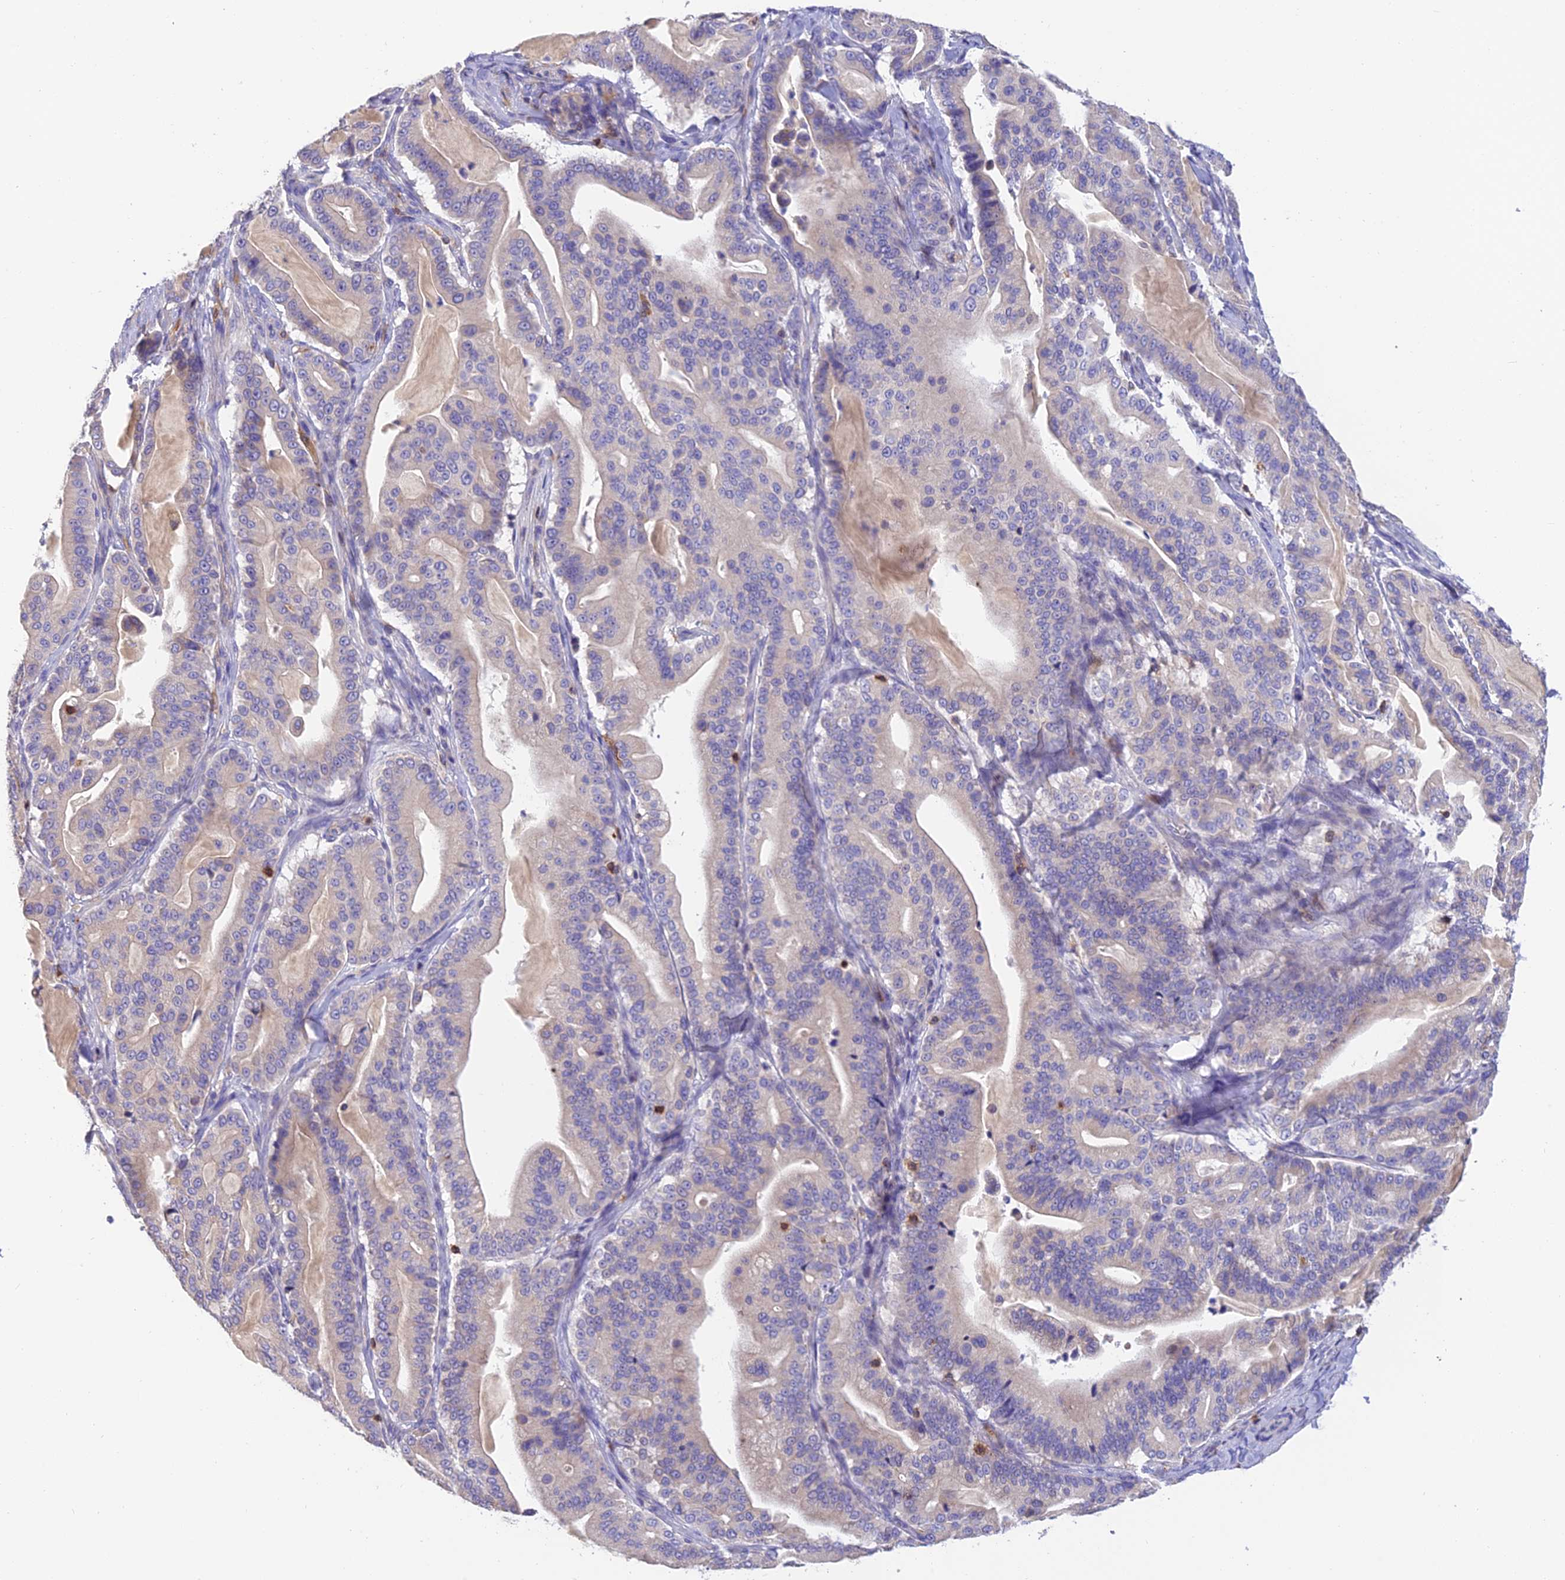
{"staining": {"intensity": "negative", "quantity": "none", "location": "none"}, "tissue": "pancreatic cancer", "cell_type": "Tumor cells", "image_type": "cancer", "snomed": [{"axis": "morphology", "description": "Adenocarcinoma, NOS"}, {"axis": "topography", "description": "Pancreas"}], "caption": "Pancreatic adenocarcinoma was stained to show a protein in brown. There is no significant expression in tumor cells.", "gene": "LPXN", "patient": {"sex": "male", "age": 63}}